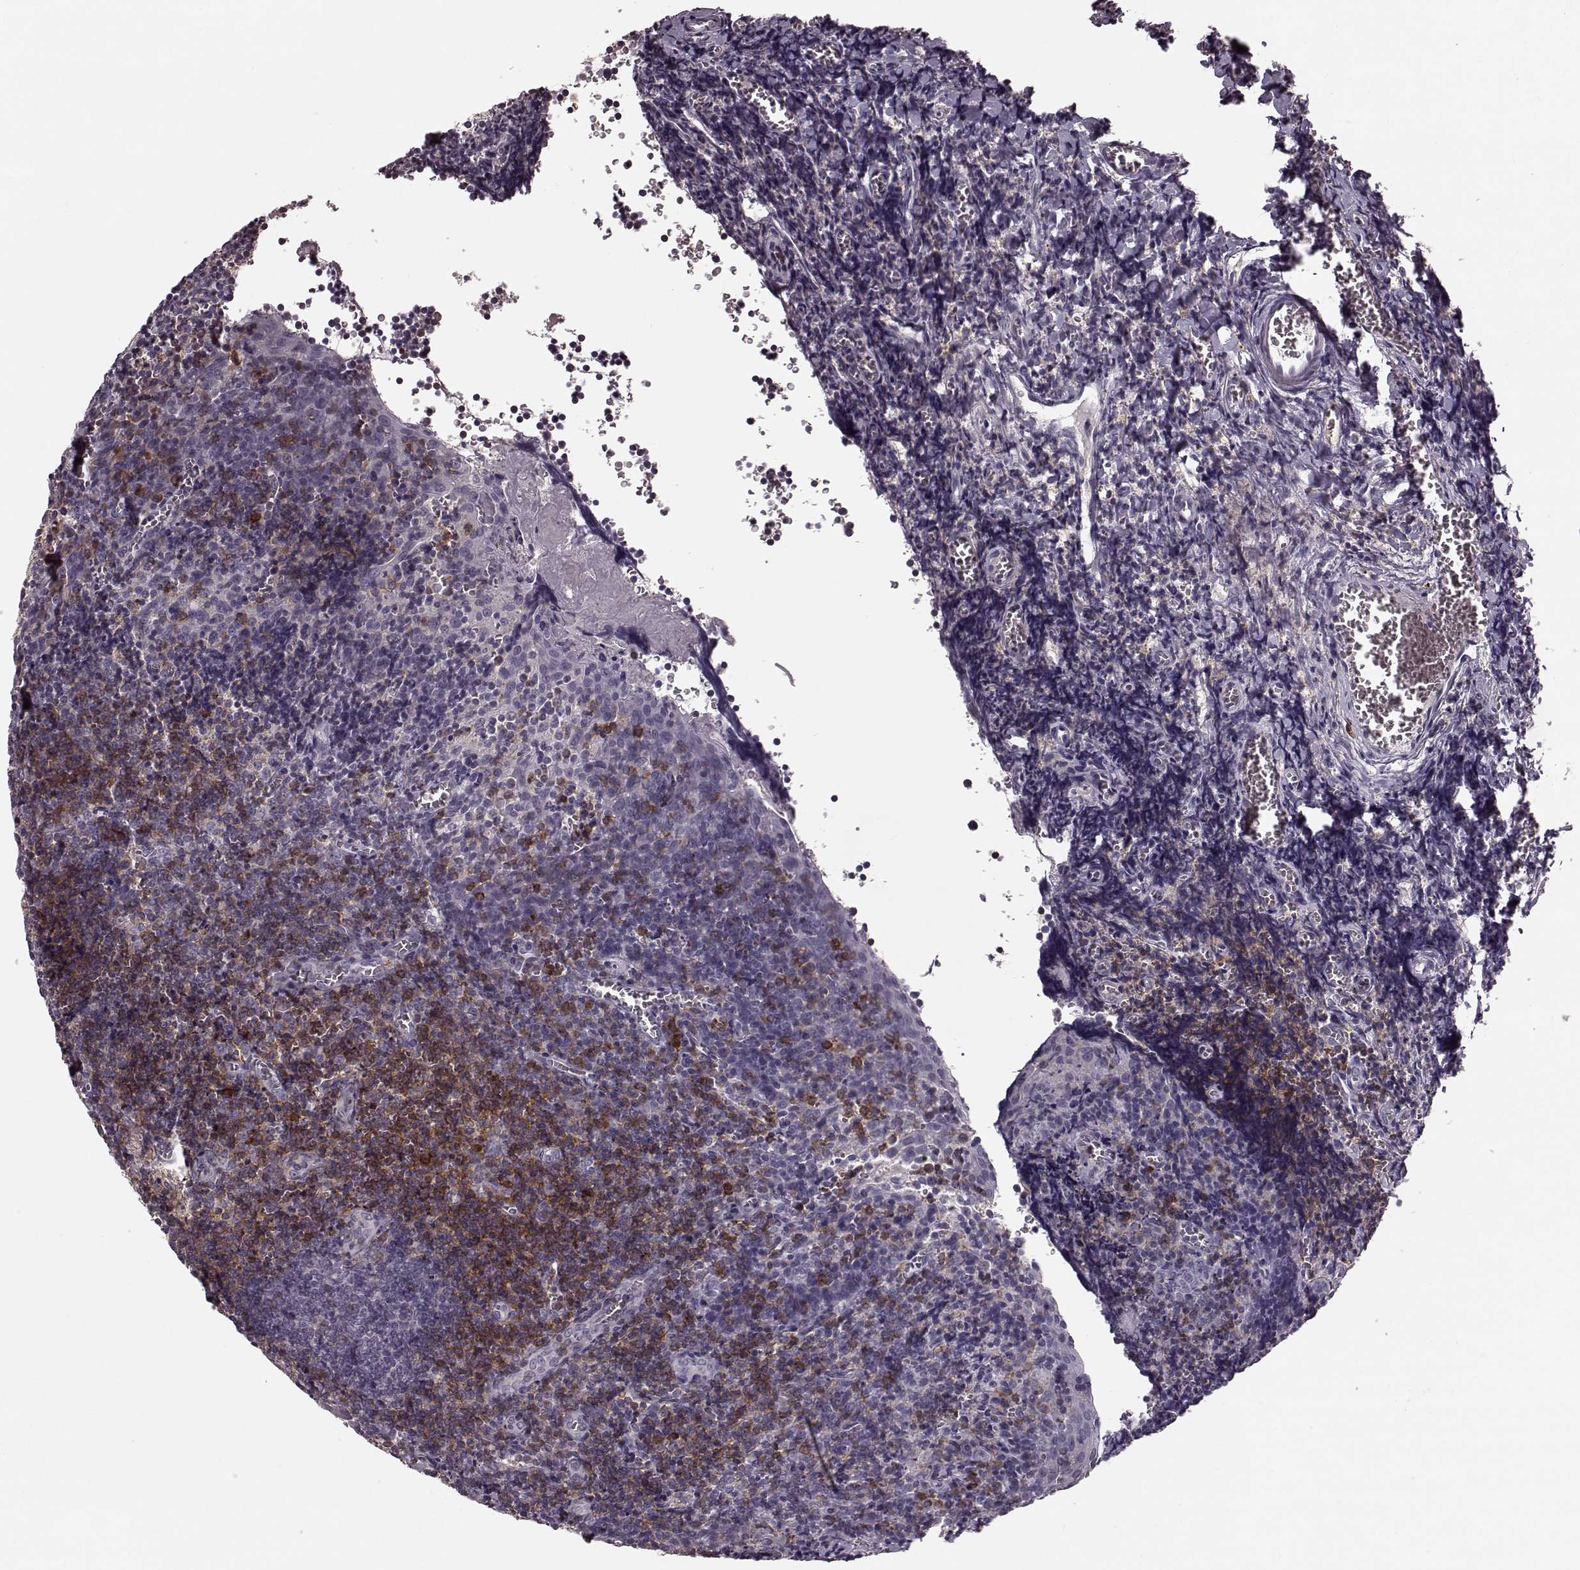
{"staining": {"intensity": "moderate", "quantity": "<25%", "location": "cytoplasmic/membranous"}, "tissue": "tonsil", "cell_type": "Germinal center cells", "image_type": "normal", "snomed": [{"axis": "morphology", "description": "Normal tissue, NOS"}, {"axis": "morphology", "description": "Inflammation, NOS"}, {"axis": "topography", "description": "Tonsil"}], "caption": "Tonsil stained with IHC demonstrates moderate cytoplasmic/membranous staining in approximately <25% of germinal center cells. (DAB IHC with brightfield microscopy, high magnification).", "gene": "CD28", "patient": {"sex": "female", "age": 31}}